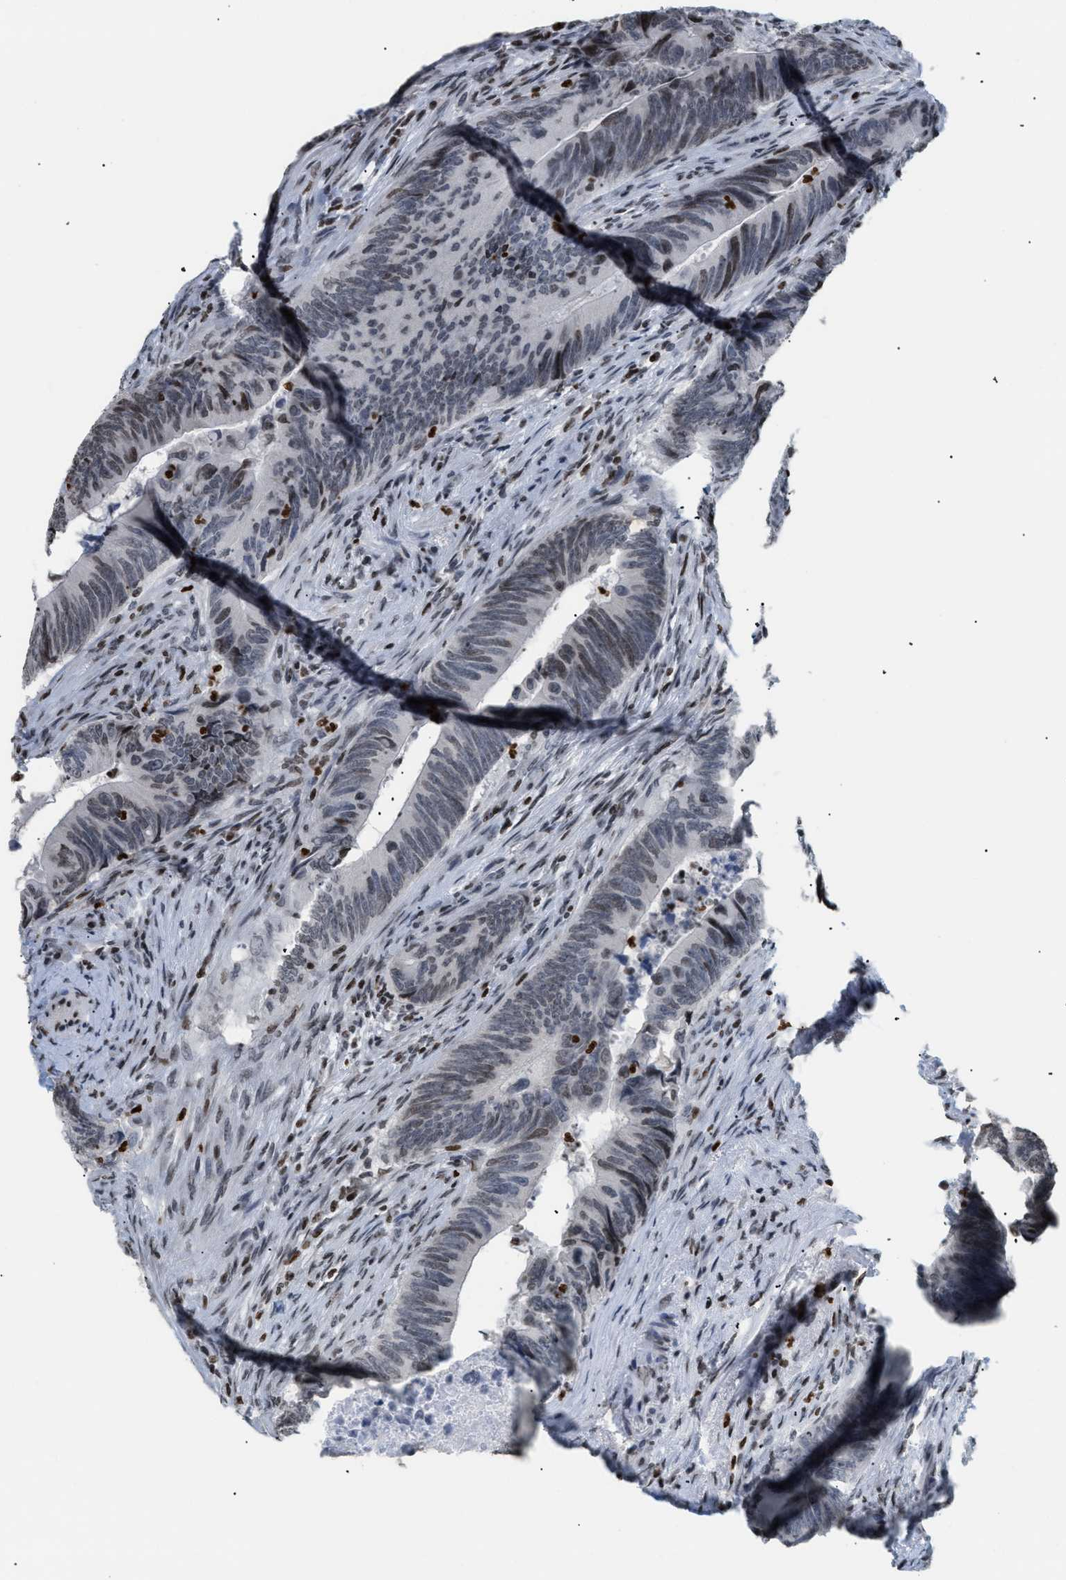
{"staining": {"intensity": "weak", "quantity": ">75%", "location": "nuclear"}, "tissue": "colorectal cancer", "cell_type": "Tumor cells", "image_type": "cancer", "snomed": [{"axis": "morphology", "description": "Normal tissue, NOS"}, {"axis": "morphology", "description": "Adenocarcinoma, NOS"}, {"axis": "topography", "description": "Colon"}], "caption": "The micrograph displays staining of colorectal cancer, revealing weak nuclear protein positivity (brown color) within tumor cells.", "gene": "HMGN2", "patient": {"sex": "male", "age": 56}}